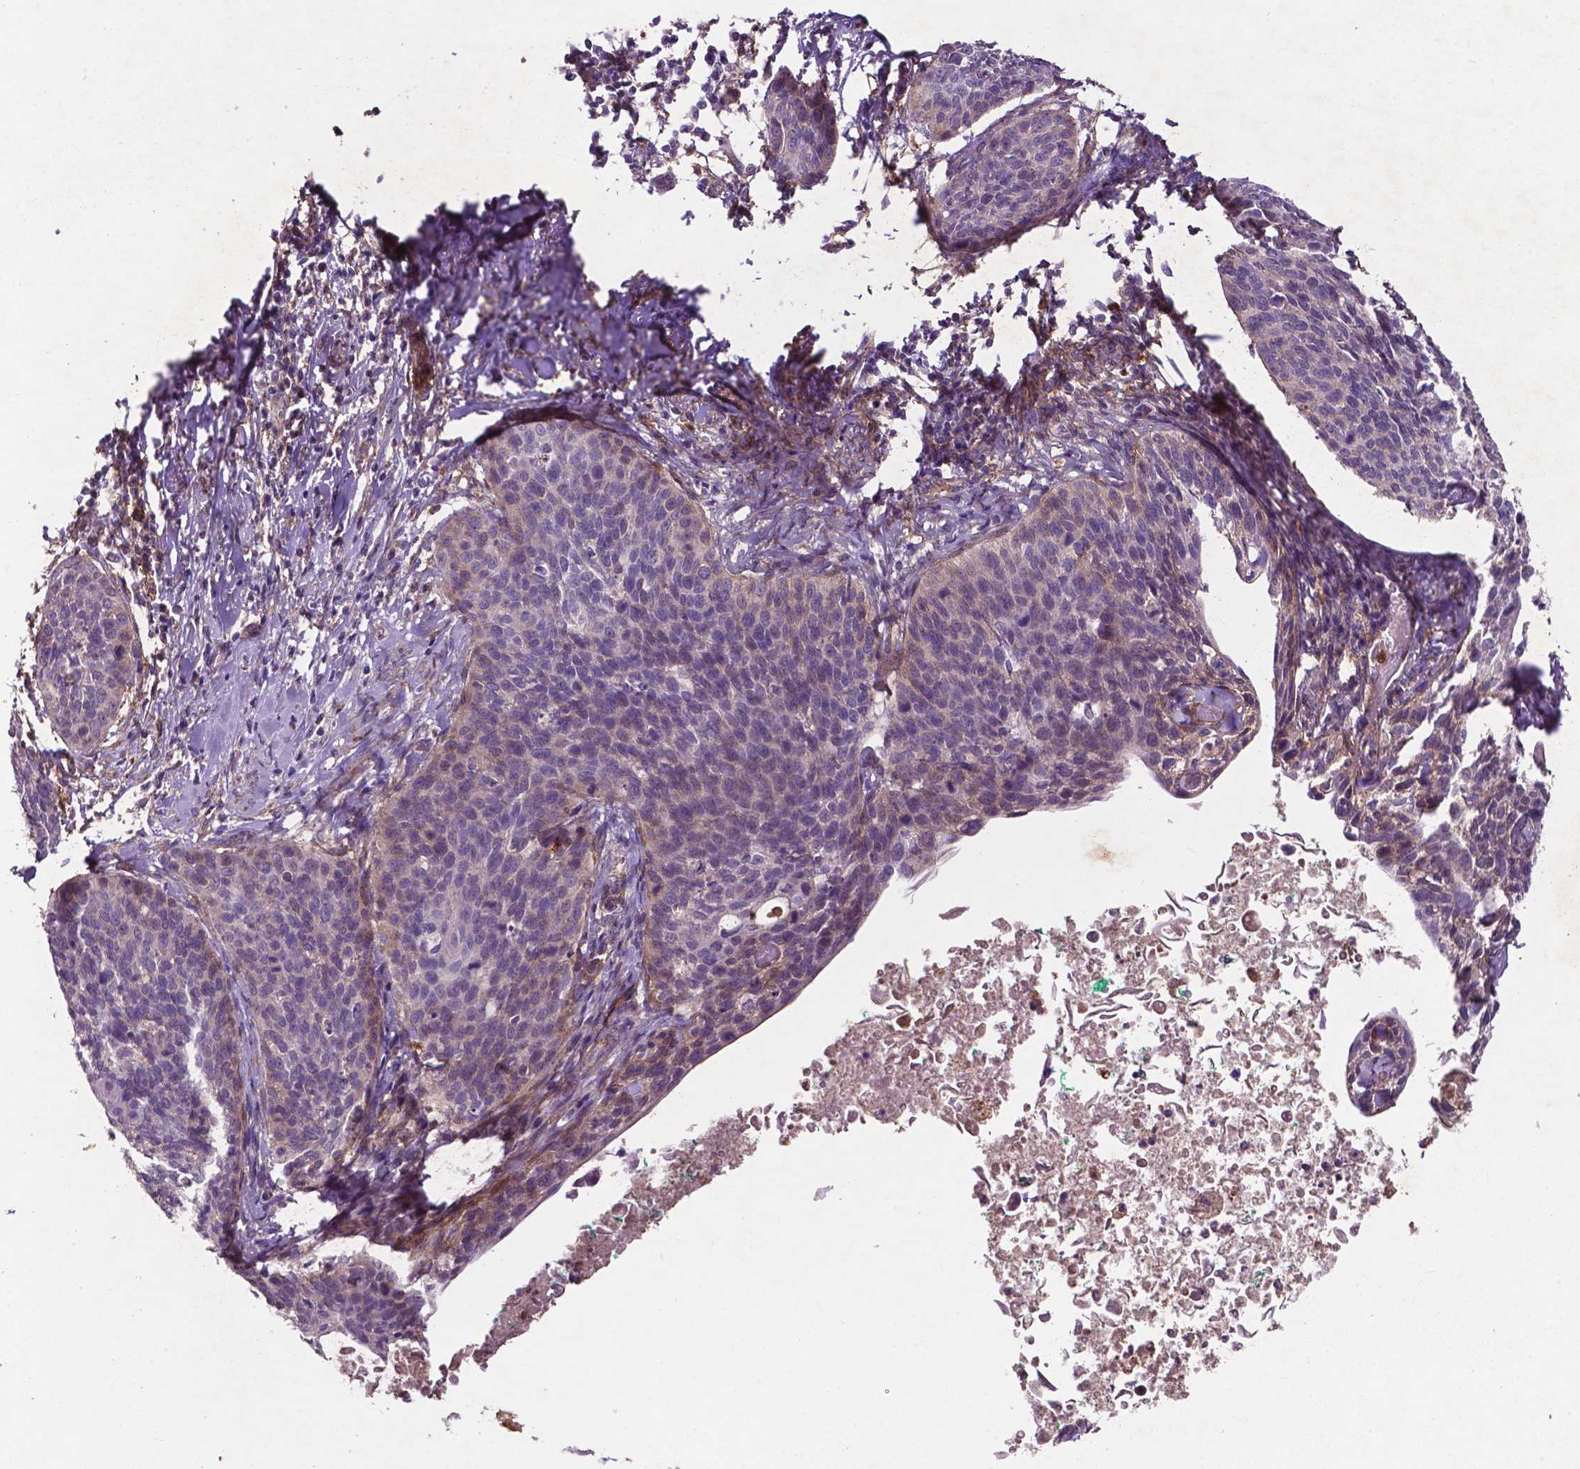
{"staining": {"intensity": "negative", "quantity": "none", "location": "none"}, "tissue": "cervical cancer", "cell_type": "Tumor cells", "image_type": "cancer", "snomed": [{"axis": "morphology", "description": "Squamous cell carcinoma, NOS"}, {"axis": "topography", "description": "Cervix"}], "caption": "Squamous cell carcinoma (cervical) was stained to show a protein in brown. There is no significant expression in tumor cells.", "gene": "RRAS", "patient": {"sex": "female", "age": 69}}